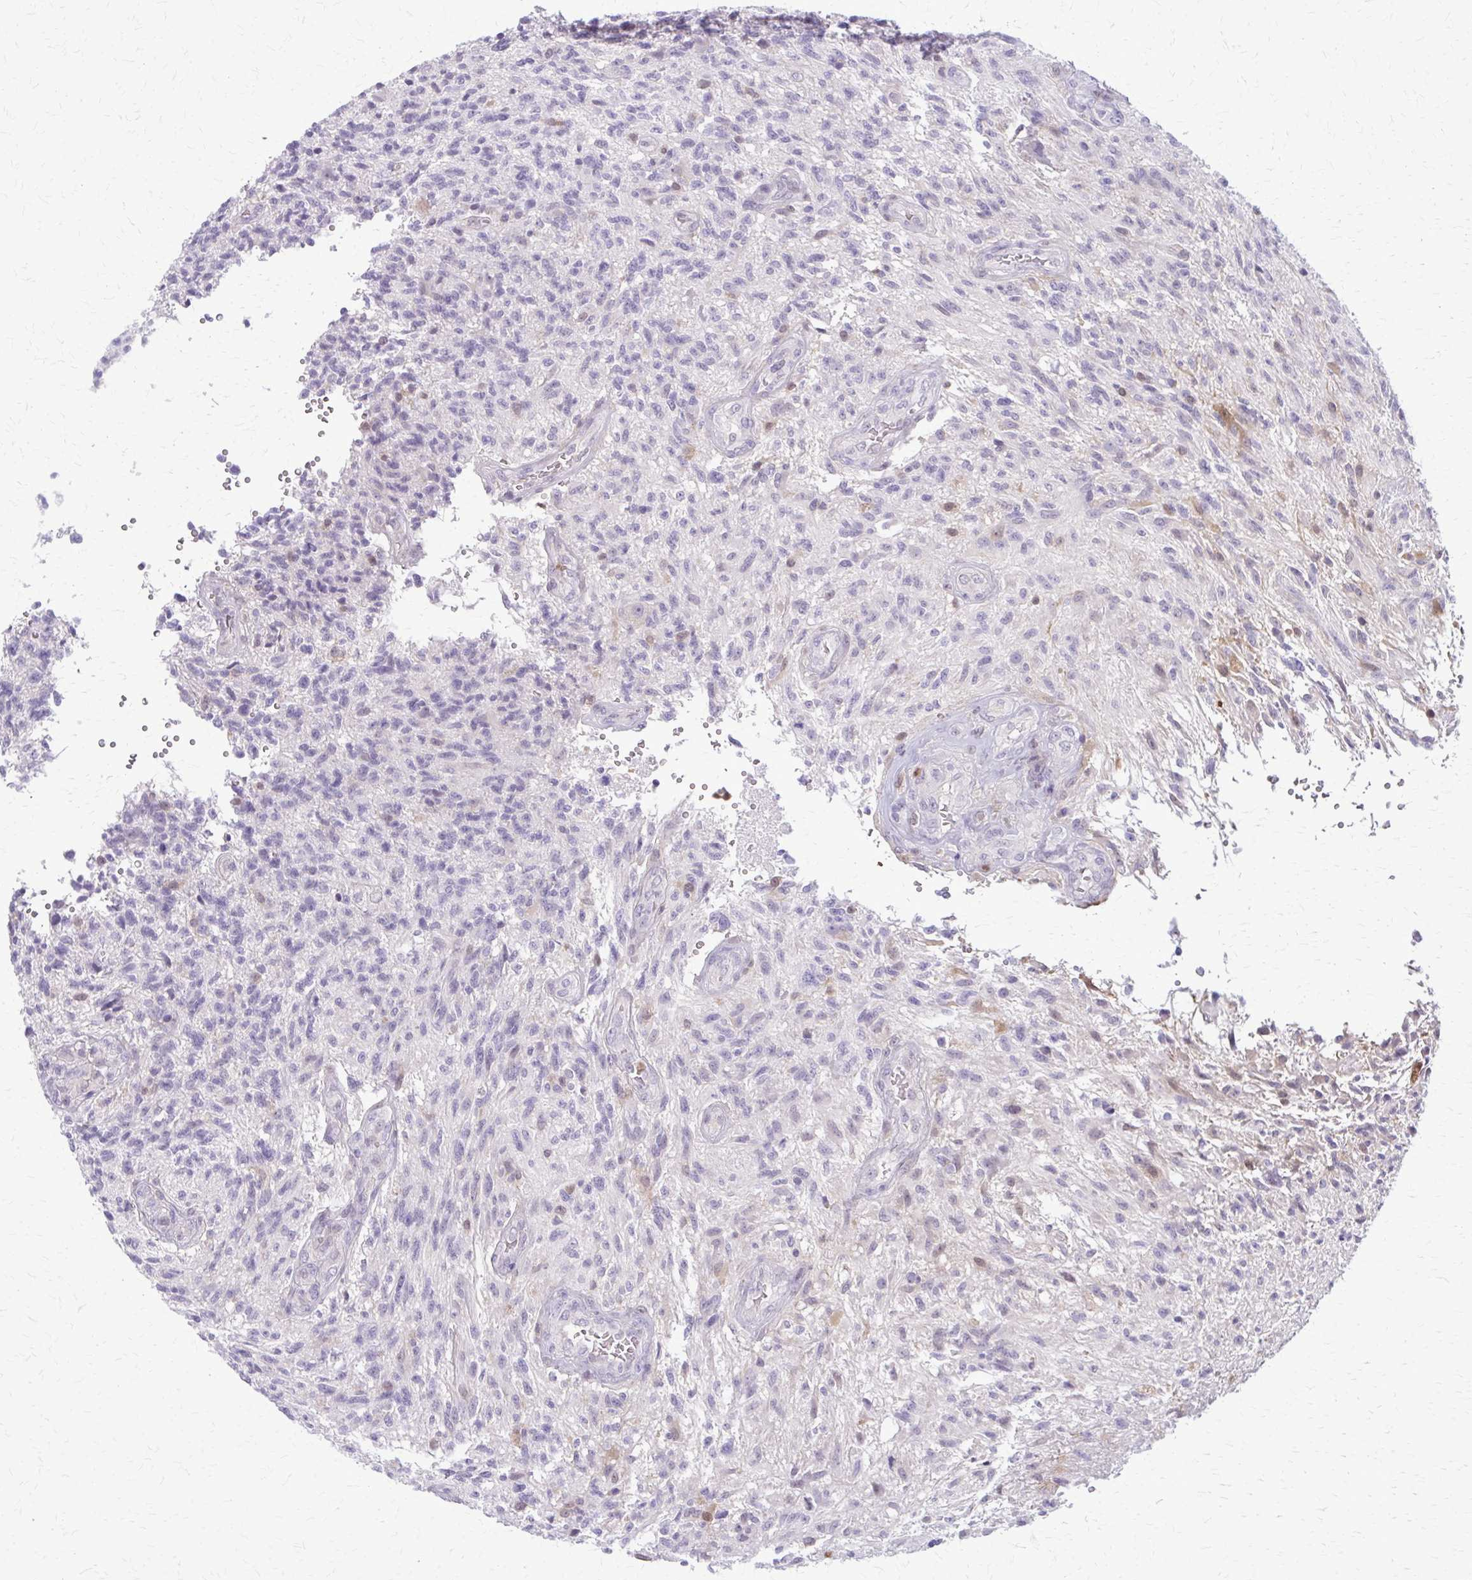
{"staining": {"intensity": "negative", "quantity": "none", "location": "none"}, "tissue": "glioma", "cell_type": "Tumor cells", "image_type": "cancer", "snomed": [{"axis": "morphology", "description": "Glioma, malignant, High grade"}, {"axis": "topography", "description": "Brain"}], "caption": "An IHC histopathology image of glioma is shown. There is no staining in tumor cells of glioma.", "gene": "GLRX", "patient": {"sex": "male", "age": 56}}